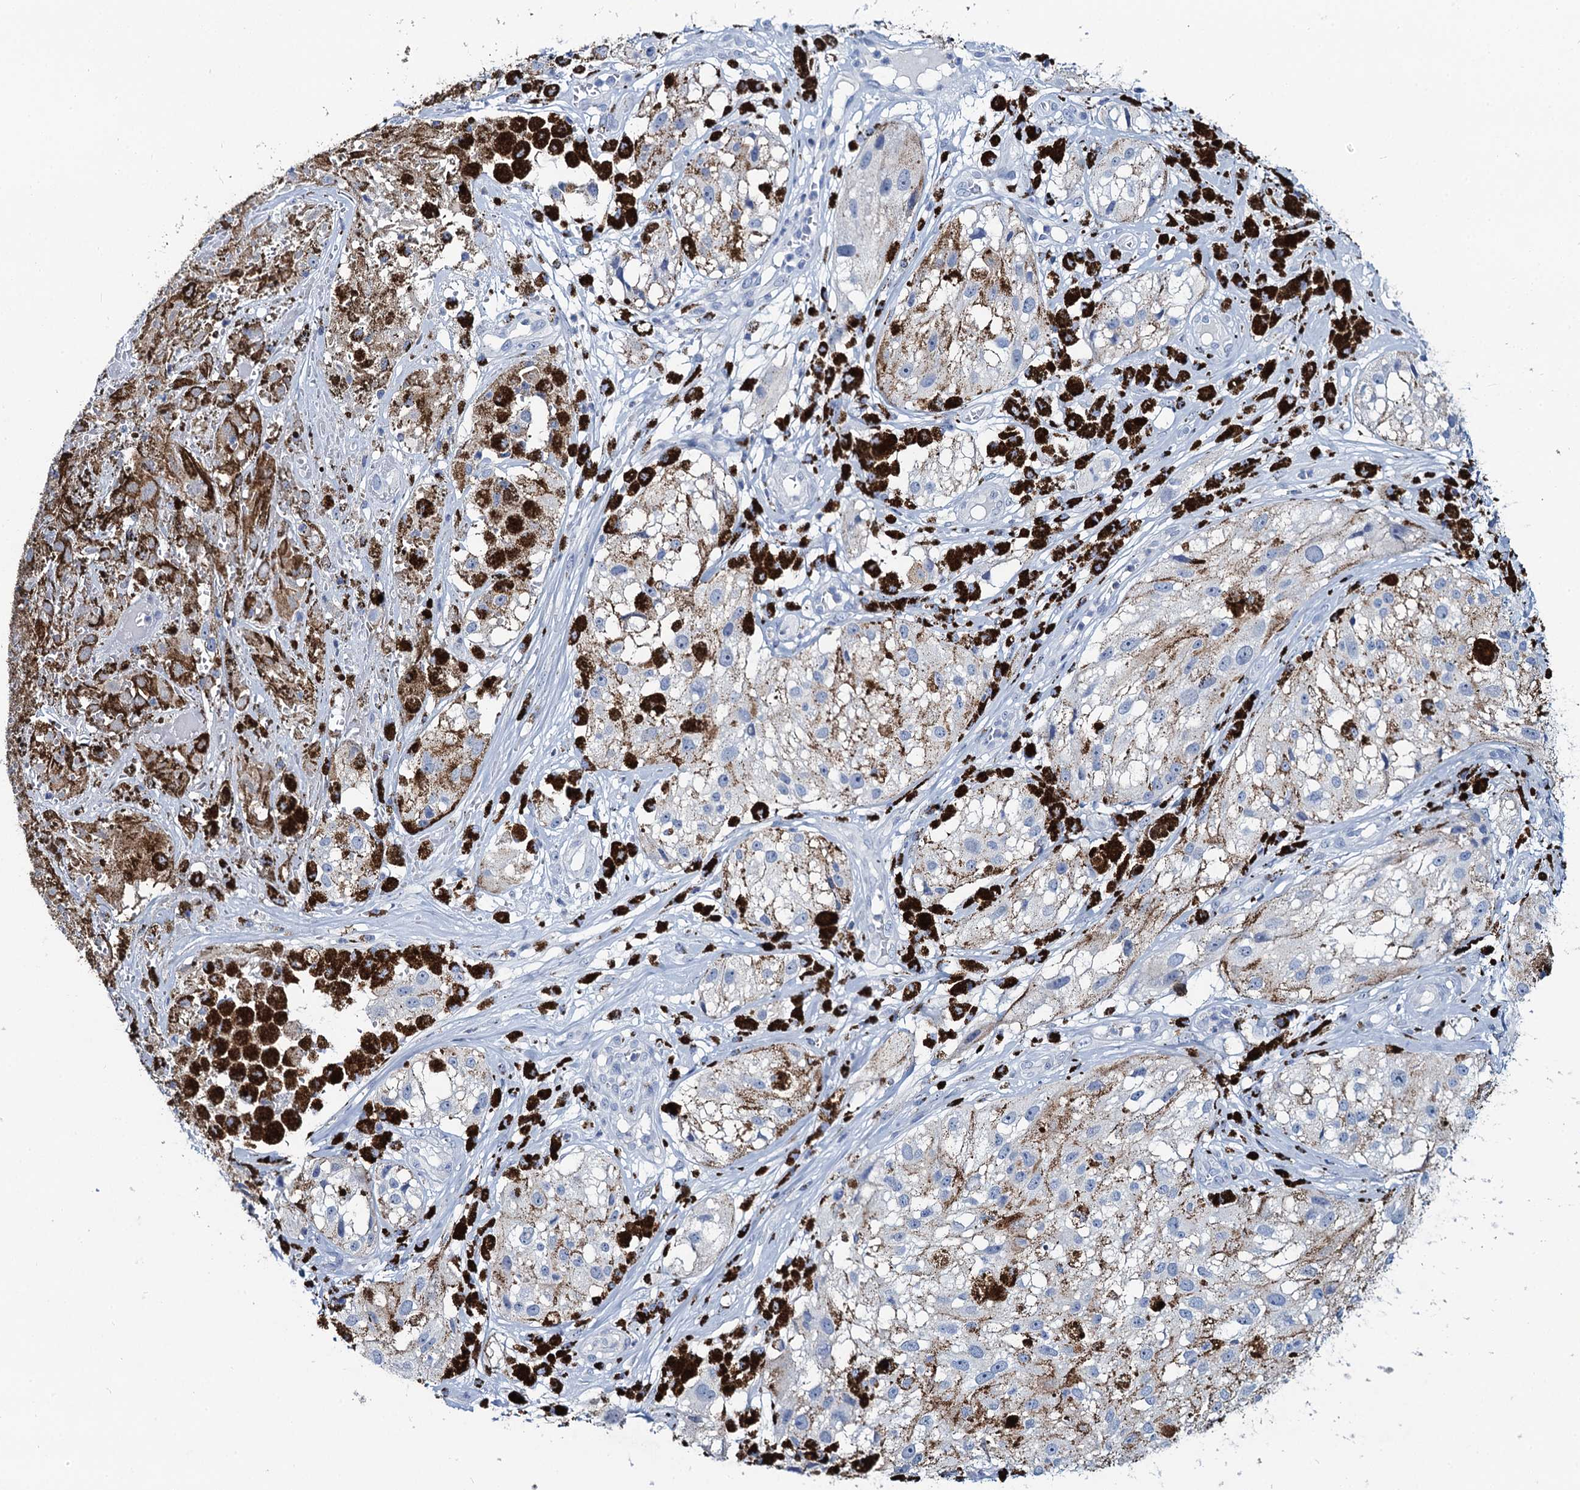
{"staining": {"intensity": "negative", "quantity": "none", "location": "none"}, "tissue": "melanoma", "cell_type": "Tumor cells", "image_type": "cancer", "snomed": [{"axis": "morphology", "description": "Malignant melanoma, NOS"}, {"axis": "topography", "description": "Skin"}], "caption": "Tumor cells are negative for protein expression in human melanoma. (Immunohistochemistry, brightfield microscopy, high magnification).", "gene": "TOX3", "patient": {"sex": "male", "age": 88}}